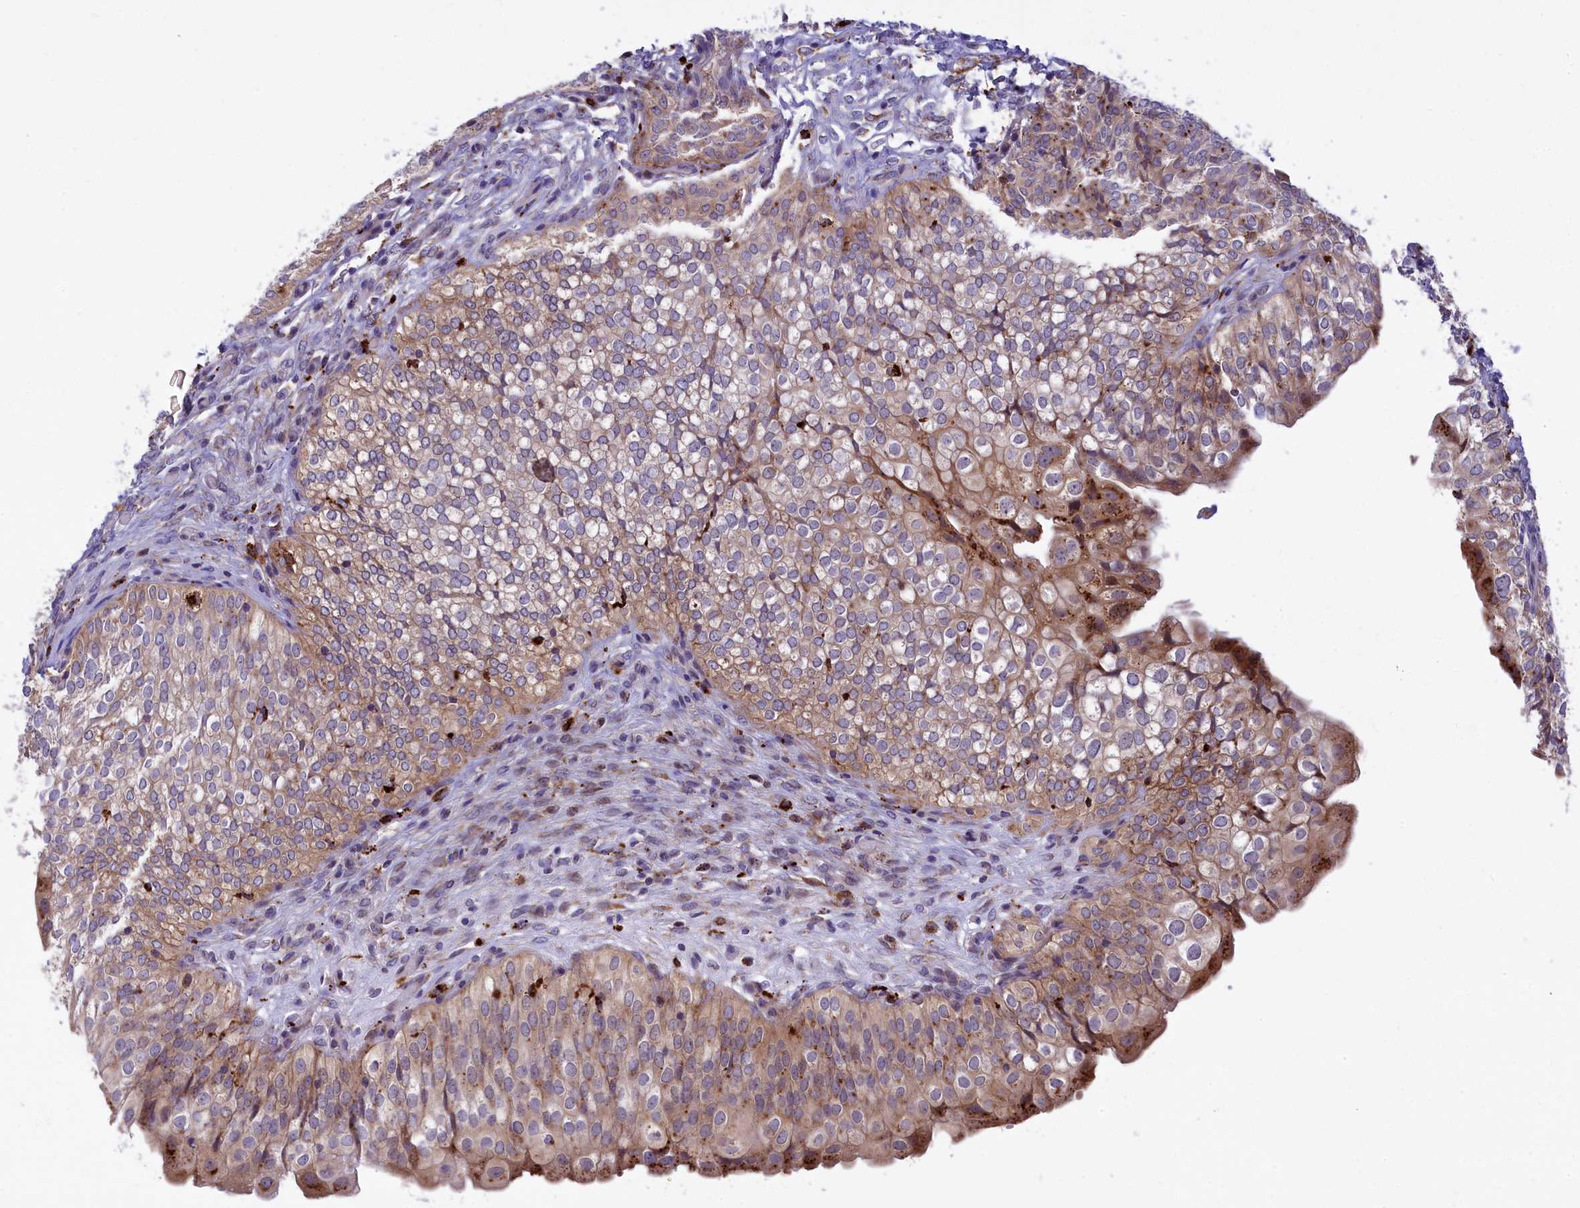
{"staining": {"intensity": "moderate", "quantity": "25%-75%", "location": "cytoplasmic/membranous"}, "tissue": "urinary bladder", "cell_type": "Urothelial cells", "image_type": "normal", "snomed": [{"axis": "morphology", "description": "Normal tissue, NOS"}, {"axis": "topography", "description": "Urinary bladder"}], "caption": "A medium amount of moderate cytoplasmic/membranous staining is seen in about 25%-75% of urothelial cells in benign urinary bladder.", "gene": "MAN2B1", "patient": {"sex": "male", "age": 55}}